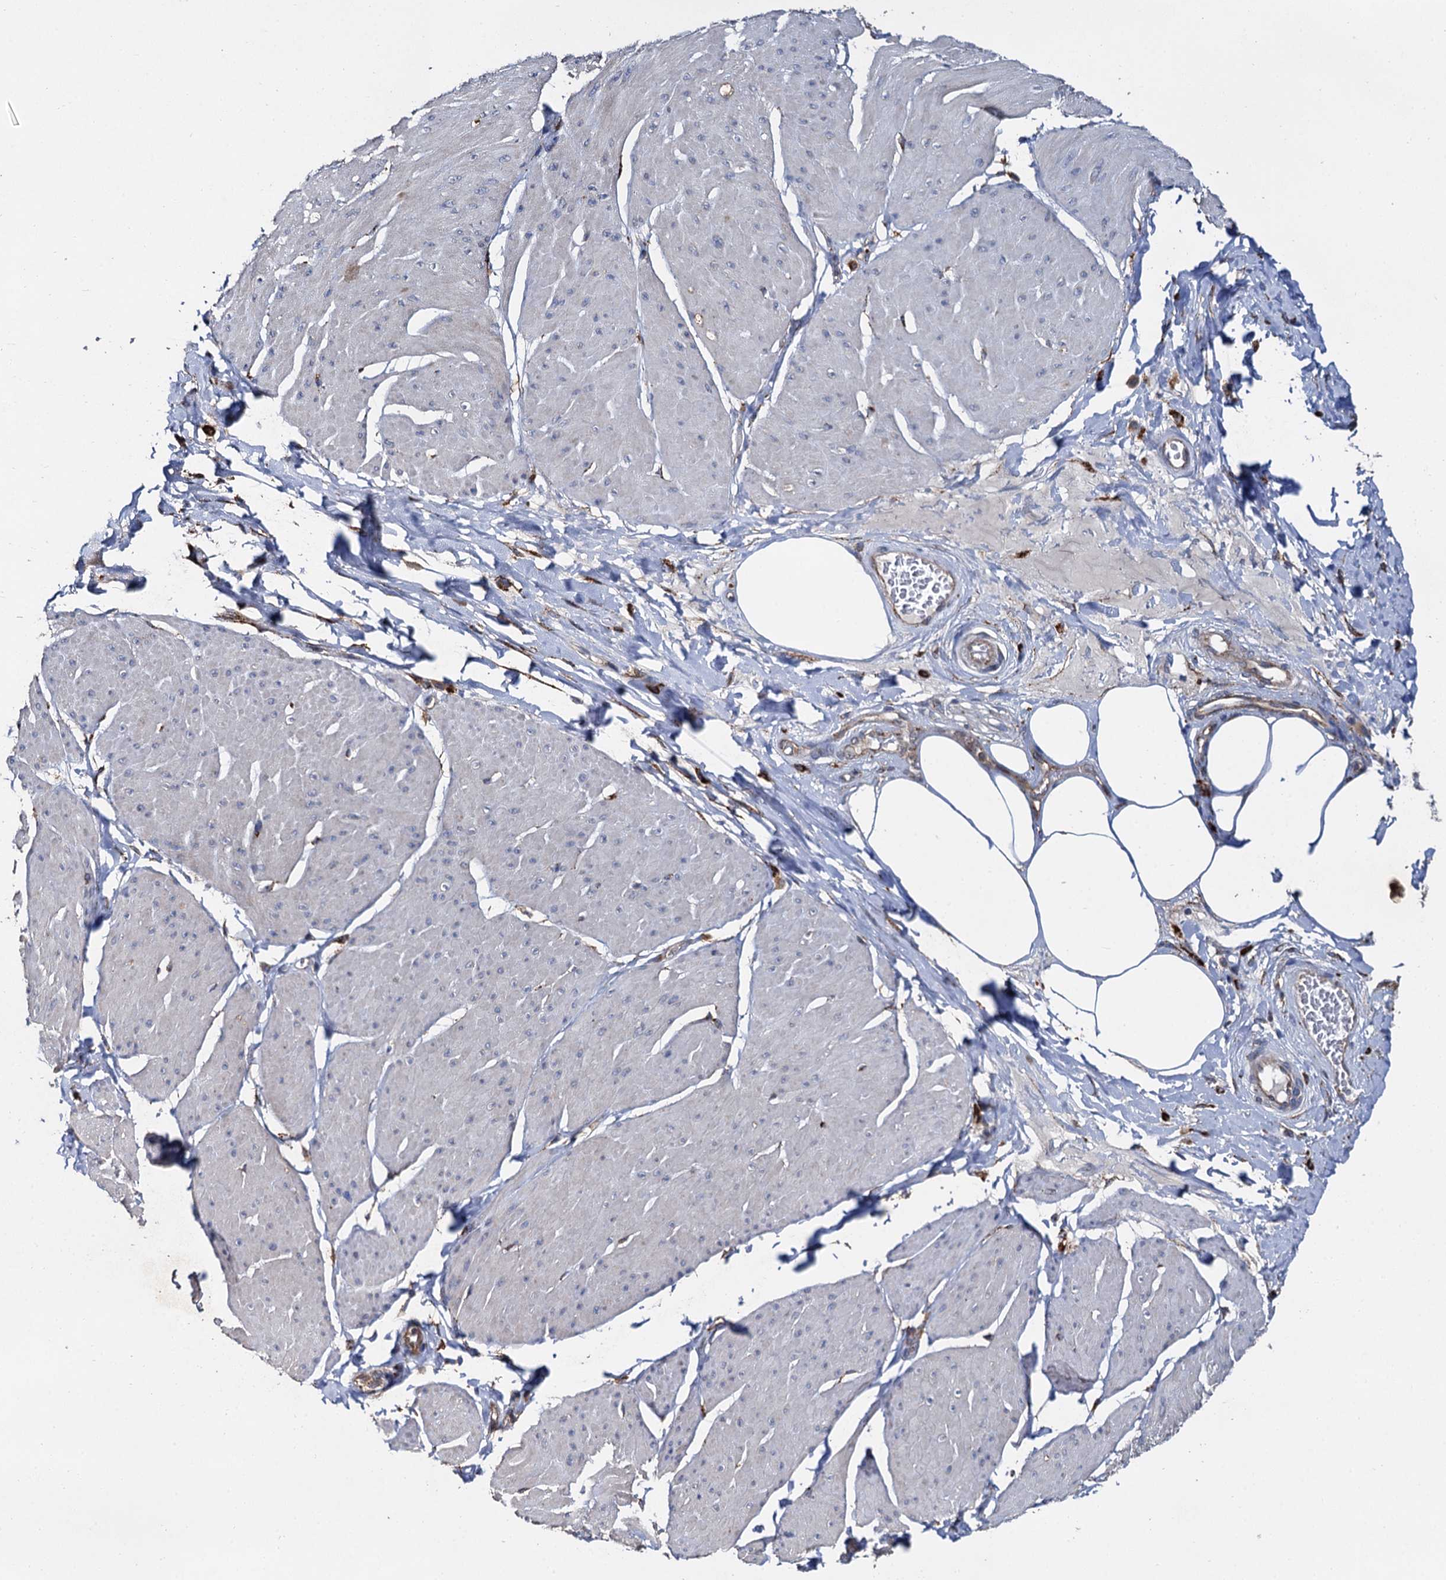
{"staining": {"intensity": "strong", "quantity": "<25%", "location": "cytoplasmic/membranous"}, "tissue": "smooth muscle", "cell_type": "Smooth muscle cells", "image_type": "normal", "snomed": [{"axis": "morphology", "description": "Urothelial carcinoma, High grade"}, {"axis": "topography", "description": "Urinary bladder"}], "caption": "Protein staining exhibits strong cytoplasmic/membranous positivity in approximately <25% of smooth muscle cells in unremarkable smooth muscle. The staining is performed using DAB (3,3'-diaminobenzidine) brown chromogen to label protein expression. The nuclei are counter-stained blue using hematoxylin.", "gene": "GBA1", "patient": {"sex": "male", "age": 46}}